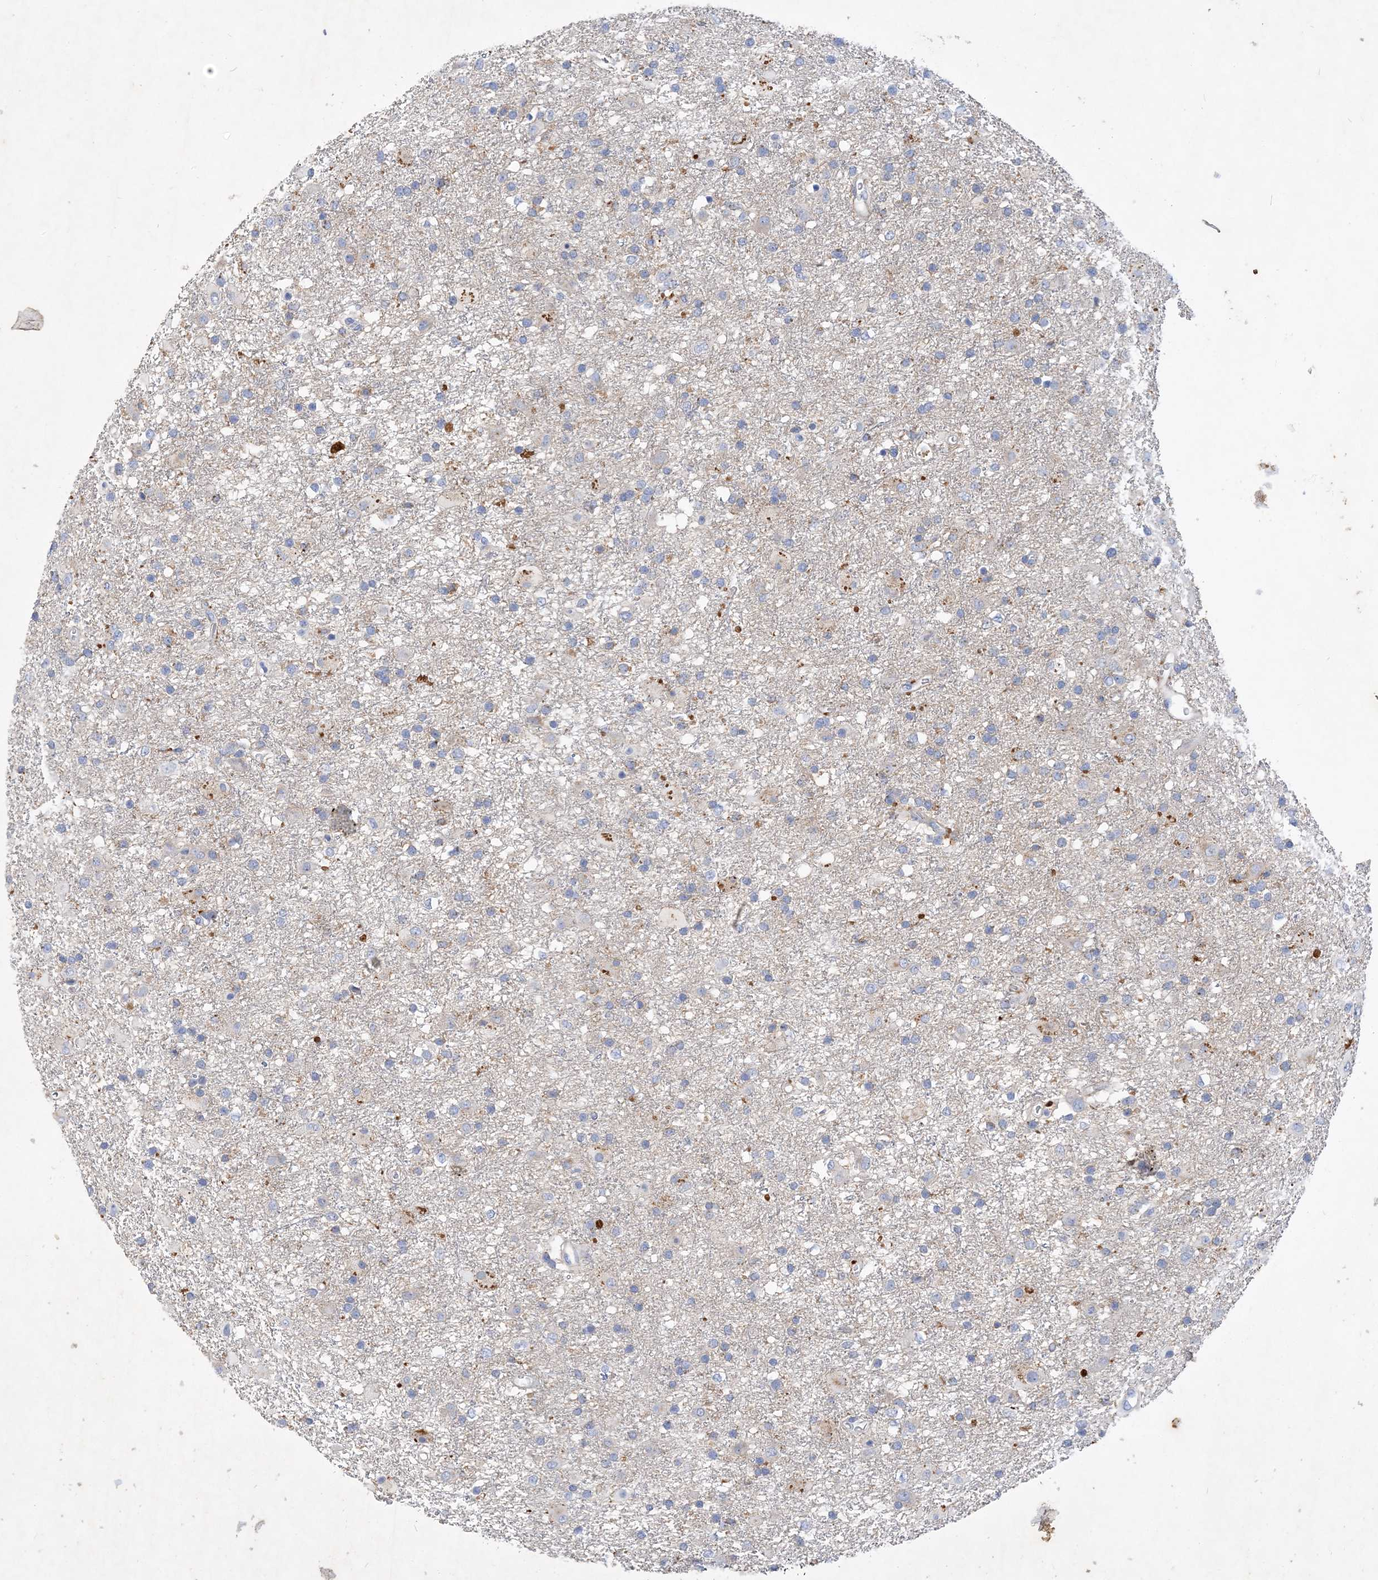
{"staining": {"intensity": "negative", "quantity": "none", "location": "none"}, "tissue": "glioma", "cell_type": "Tumor cells", "image_type": "cancer", "snomed": [{"axis": "morphology", "description": "Glioma, malignant, Low grade"}, {"axis": "topography", "description": "Brain"}], "caption": "Immunohistochemistry histopathology image of human malignant glioma (low-grade) stained for a protein (brown), which reveals no expression in tumor cells.", "gene": "GRINA", "patient": {"sex": "male", "age": 65}}